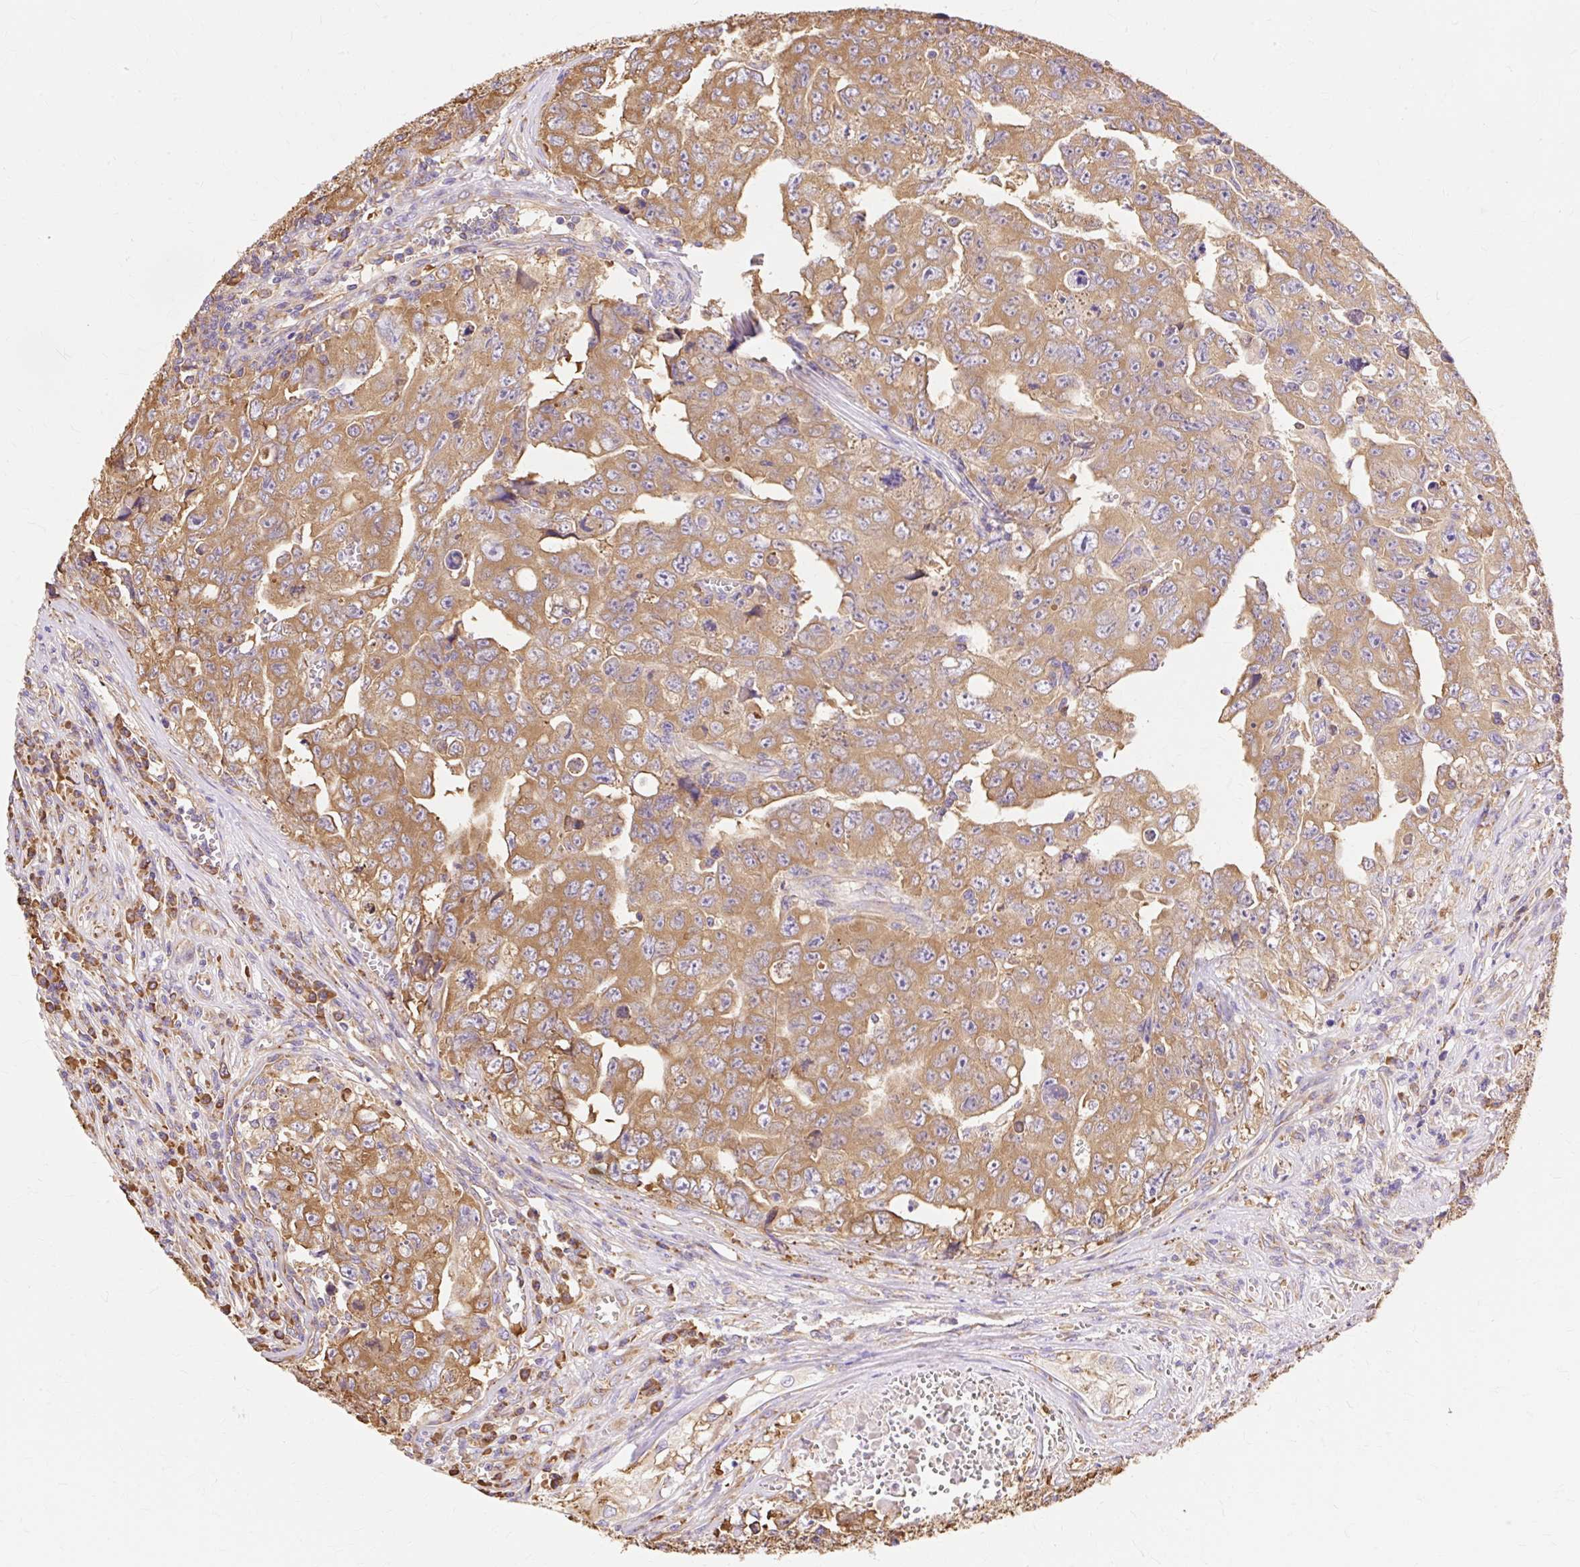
{"staining": {"intensity": "moderate", "quantity": ">75%", "location": "cytoplasmic/membranous"}, "tissue": "testis cancer", "cell_type": "Tumor cells", "image_type": "cancer", "snomed": [{"axis": "morphology", "description": "Carcinoma, Embryonal, NOS"}, {"axis": "topography", "description": "Testis"}], "caption": "Immunohistochemical staining of human embryonal carcinoma (testis) reveals moderate cytoplasmic/membranous protein positivity in about >75% of tumor cells.", "gene": "RPS17", "patient": {"sex": "male", "age": 24}}